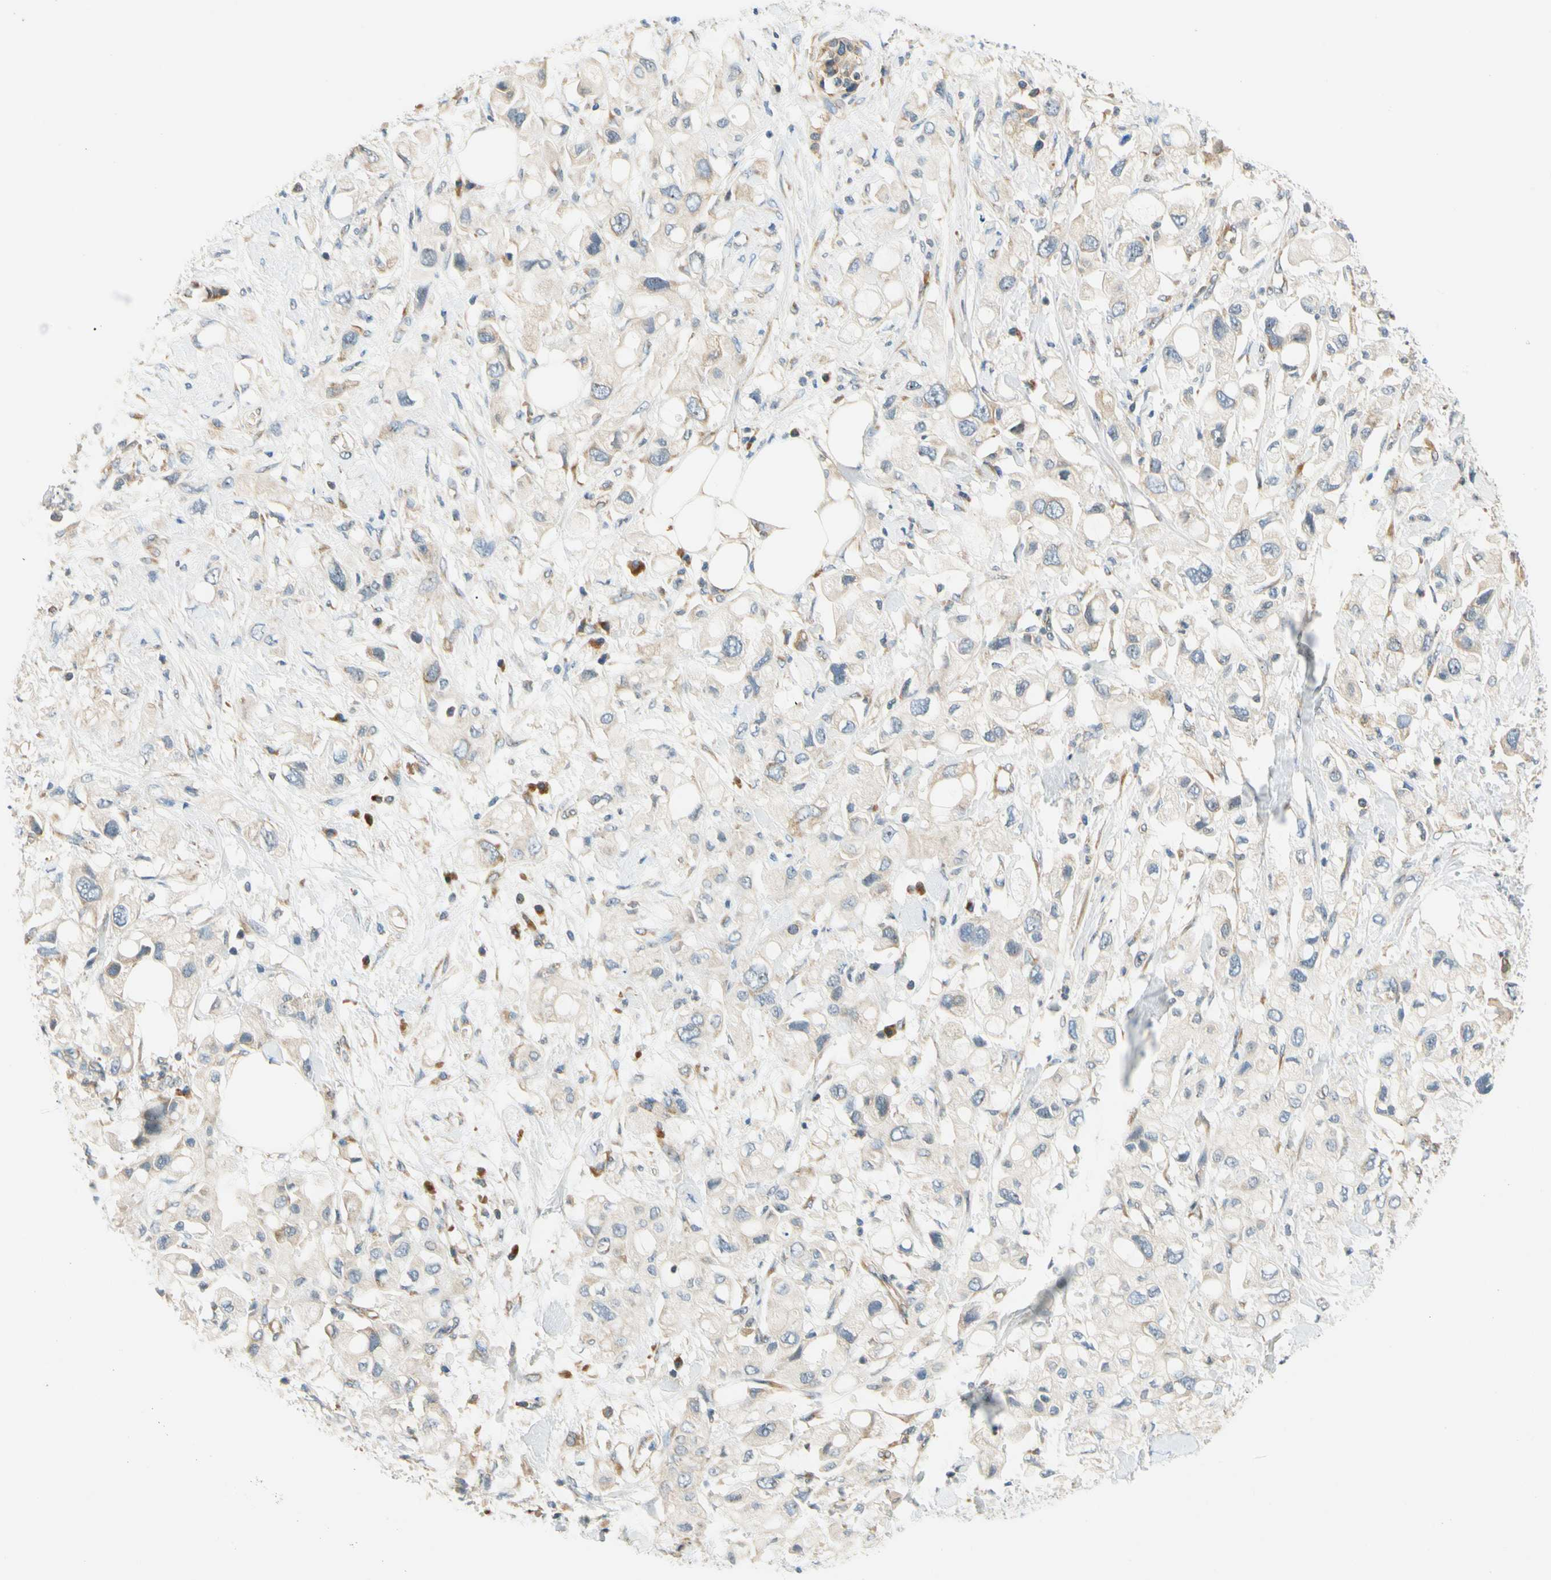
{"staining": {"intensity": "weak", "quantity": ">75%", "location": "cytoplasmic/membranous"}, "tissue": "pancreatic cancer", "cell_type": "Tumor cells", "image_type": "cancer", "snomed": [{"axis": "morphology", "description": "Adenocarcinoma, NOS"}, {"axis": "topography", "description": "Pancreas"}], "caption": "High-magnification brightfield microscopy of pancreatic cancer (adenocarcinoma) stained with DAB (3,3'-diaminobenzidine) (brown) and counterstained with hematoxylin (blue). tumor cells exhibit weak cytoplasmic/membranous expression is present in about>75% of cells. (DAB (3,3'-diaminobenzidine) = brown stain, brightfield microscopy at high magnification).", "gene": "LRRC47", "patient": {"sex": "female", "age": 56}}